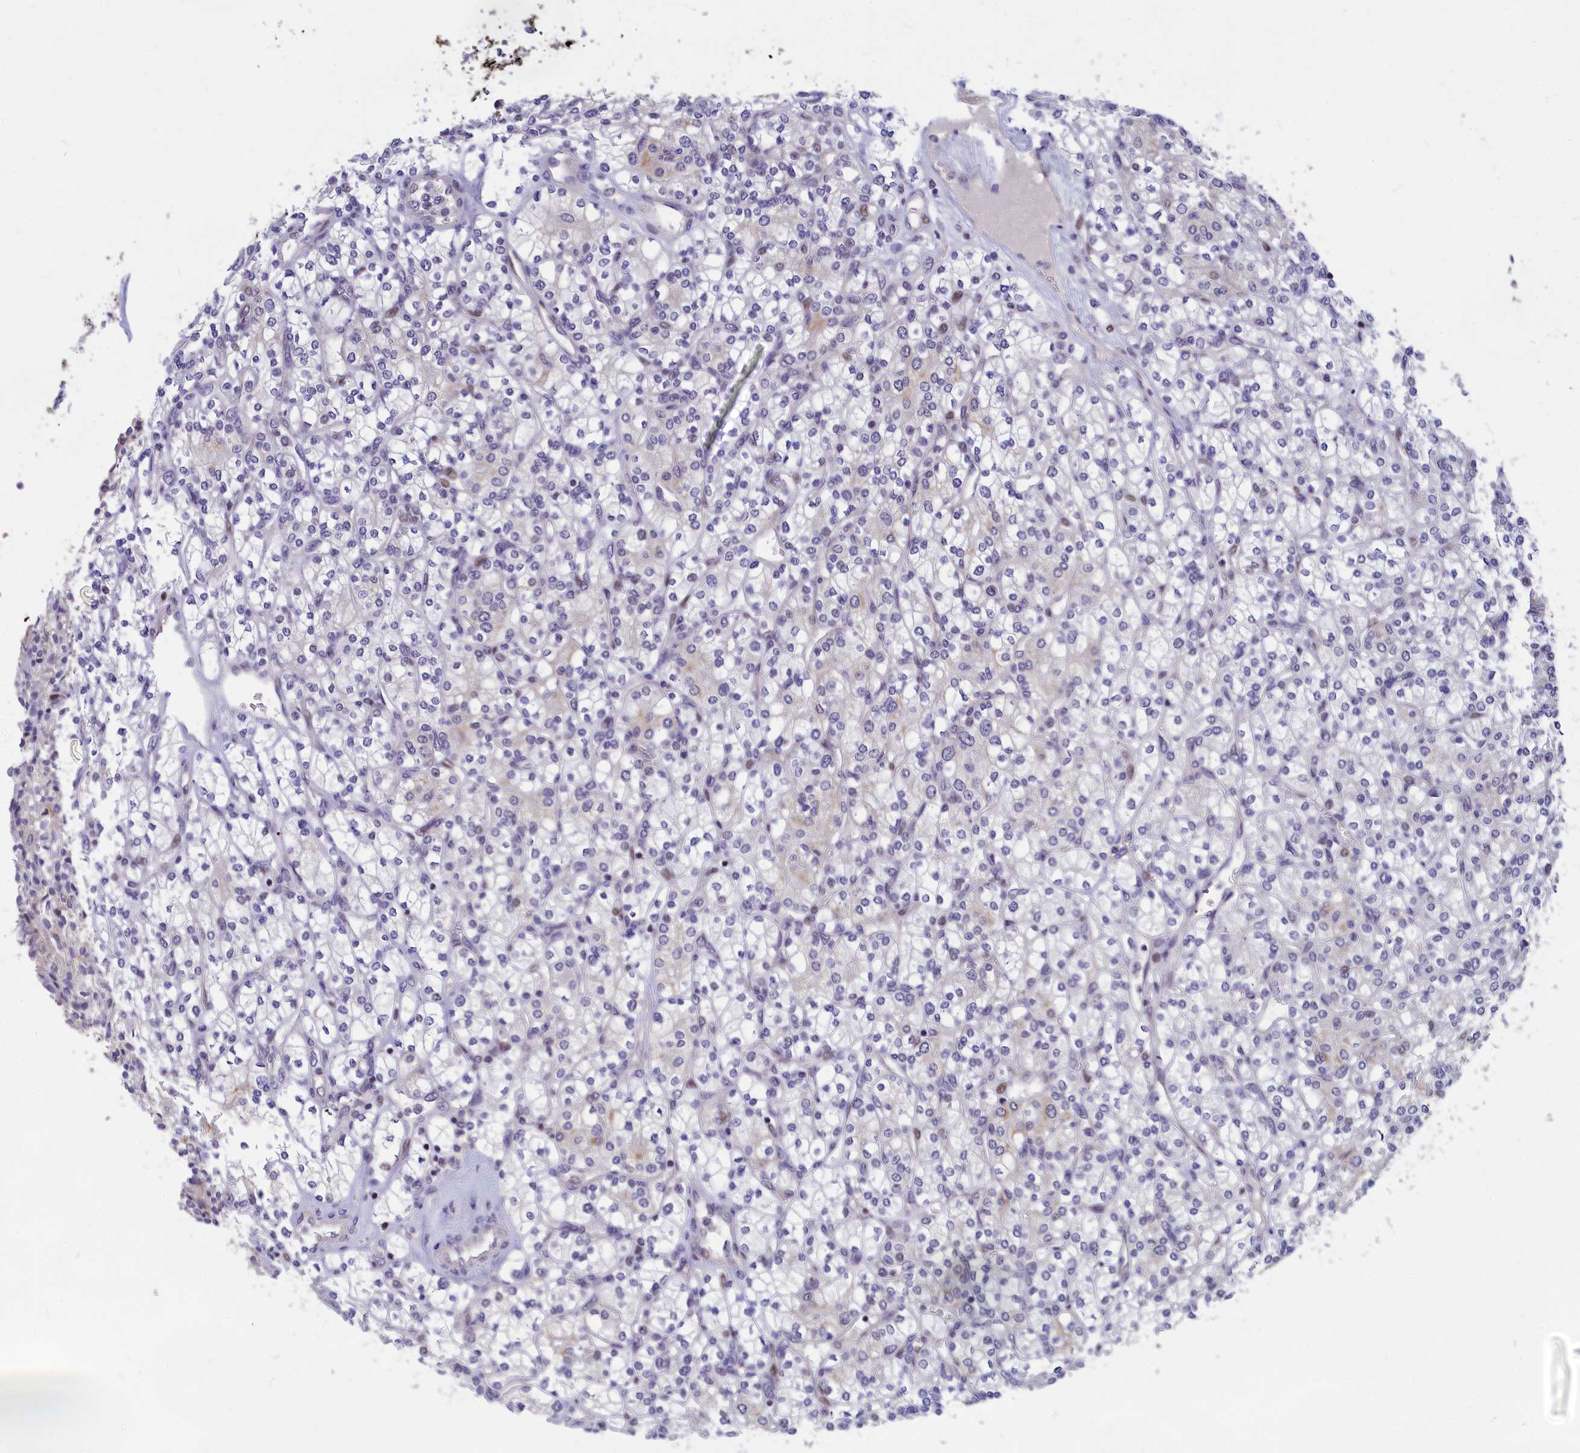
{"staining": {"intensity": "negative", "quantity": "none", "location": "none"}, "tissue": "renal cancer", "cell_type": "Tumor cells", "image_type": "cancer", "snomed": [{"axis": "morphology", "description": "Adenocarcinoma, NOS"}, {"axis": "topography", "description": "Kidney"}], "caption": "The micrograph displays no significant expression in tumor cells of renal adenocarcinoma.", "gene": "ANKRD34B", "patient": {"sex": "male", "age": 77}}